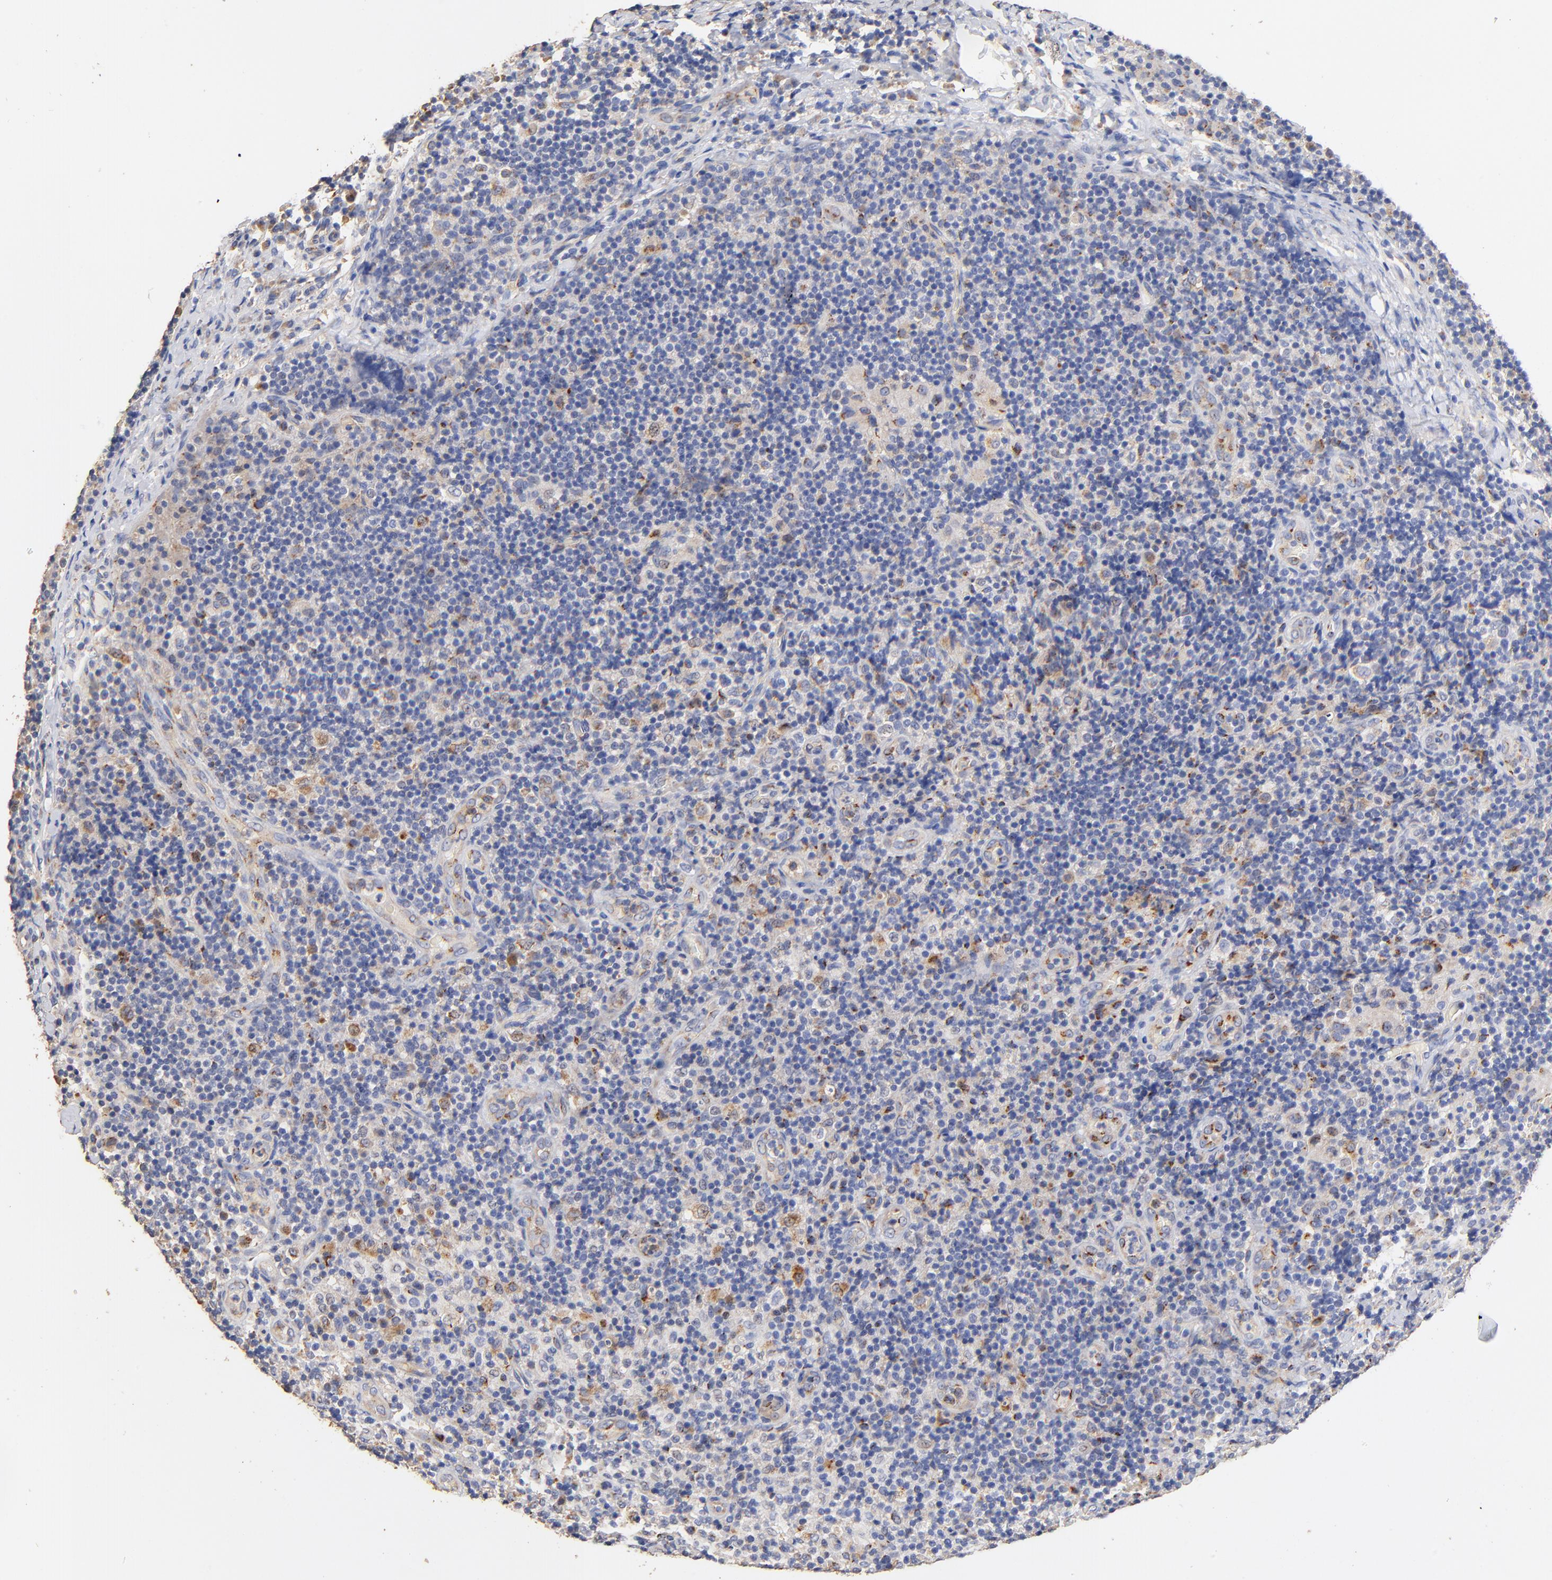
{"staining": {"intensity": "weak", "quantity": ">75%", "location": "cytoplasmic/membranous"}, "tissue": "lymph node", "cell_type": "Germinal center cells", "image_type": "normal", "snomed": [{"axis": "morphology", "description": "Normal tissue, NOS"}, {"axis": "morphology", "description": "Inflammation, NOS"}, {"axis": "topography", "description": "Lymph node"}], "caption": "A low amount of weak cytoplasmic/membranous expression is appreciated in about >75% of germinal center cells in normal lymph node. The protein is stained brown, and the nuclei are stained in blue (DAB IHC with brightfield microscopy, high magnification).", "gene": "FMNL3", "patient": {"sex": "male", "age": 46}}